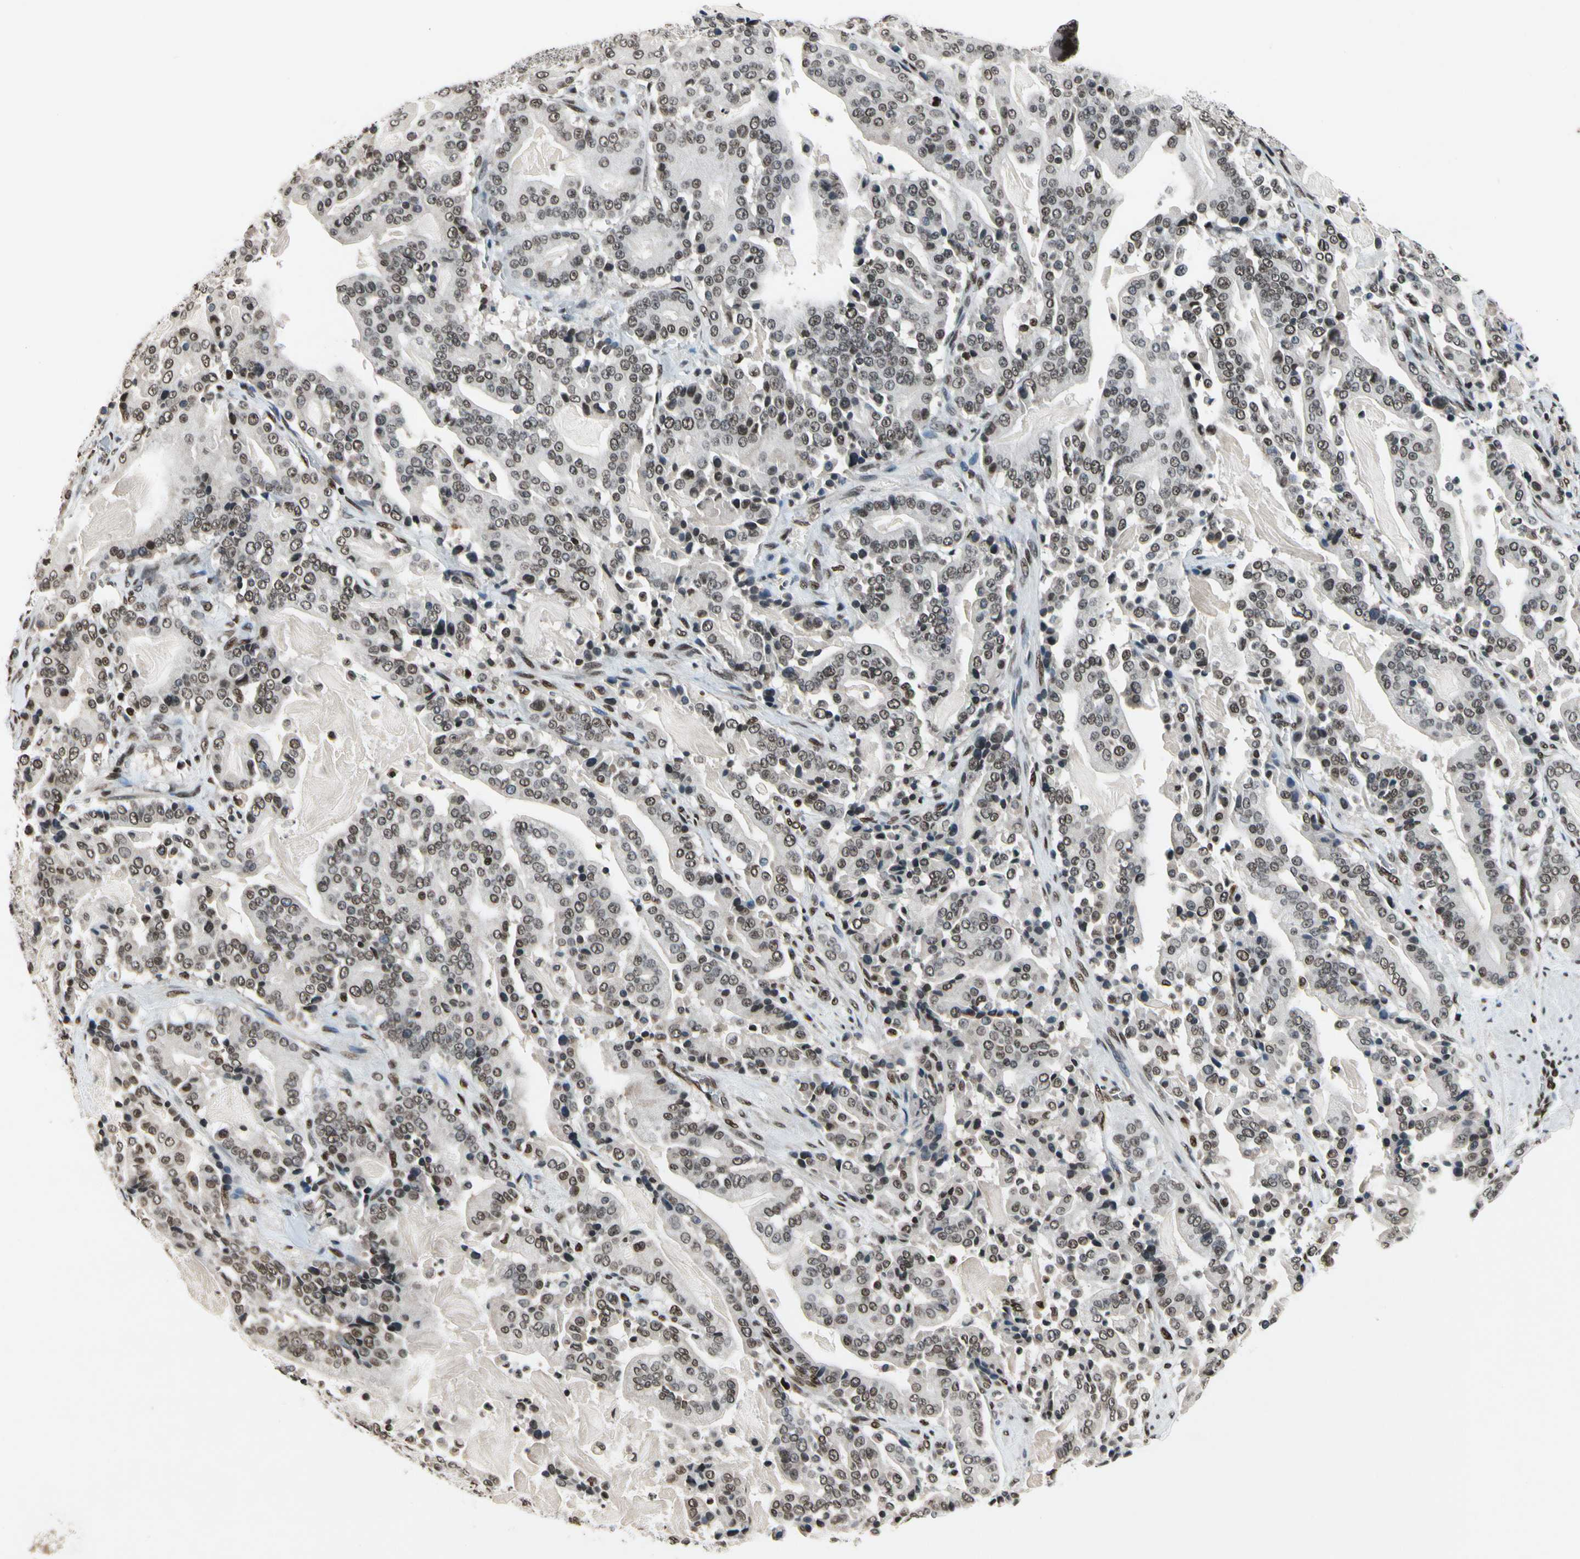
{"staining": {"intensity": "moderate", "quantity": ">75%", "location": "nuclear"}, "tissue": "pancreatic cancer", "cell_type": "Tumor cells", "image_type": "cancer", "snomed": [{"axis": "morphology", "description": "Adenocarcinoma, NOS"}, {"axis": "topography", "description": "Pancreas"}], "caption": "This photomicrograph demonstrates immunohistochemistry (IHC) staining of human adenocarcinoma (pancreatic), with medium moderate nuclear expression in approximately >75% of tumor cells.", "gene": "RECQL", "patient": {"sex": "male", "age": 63}}